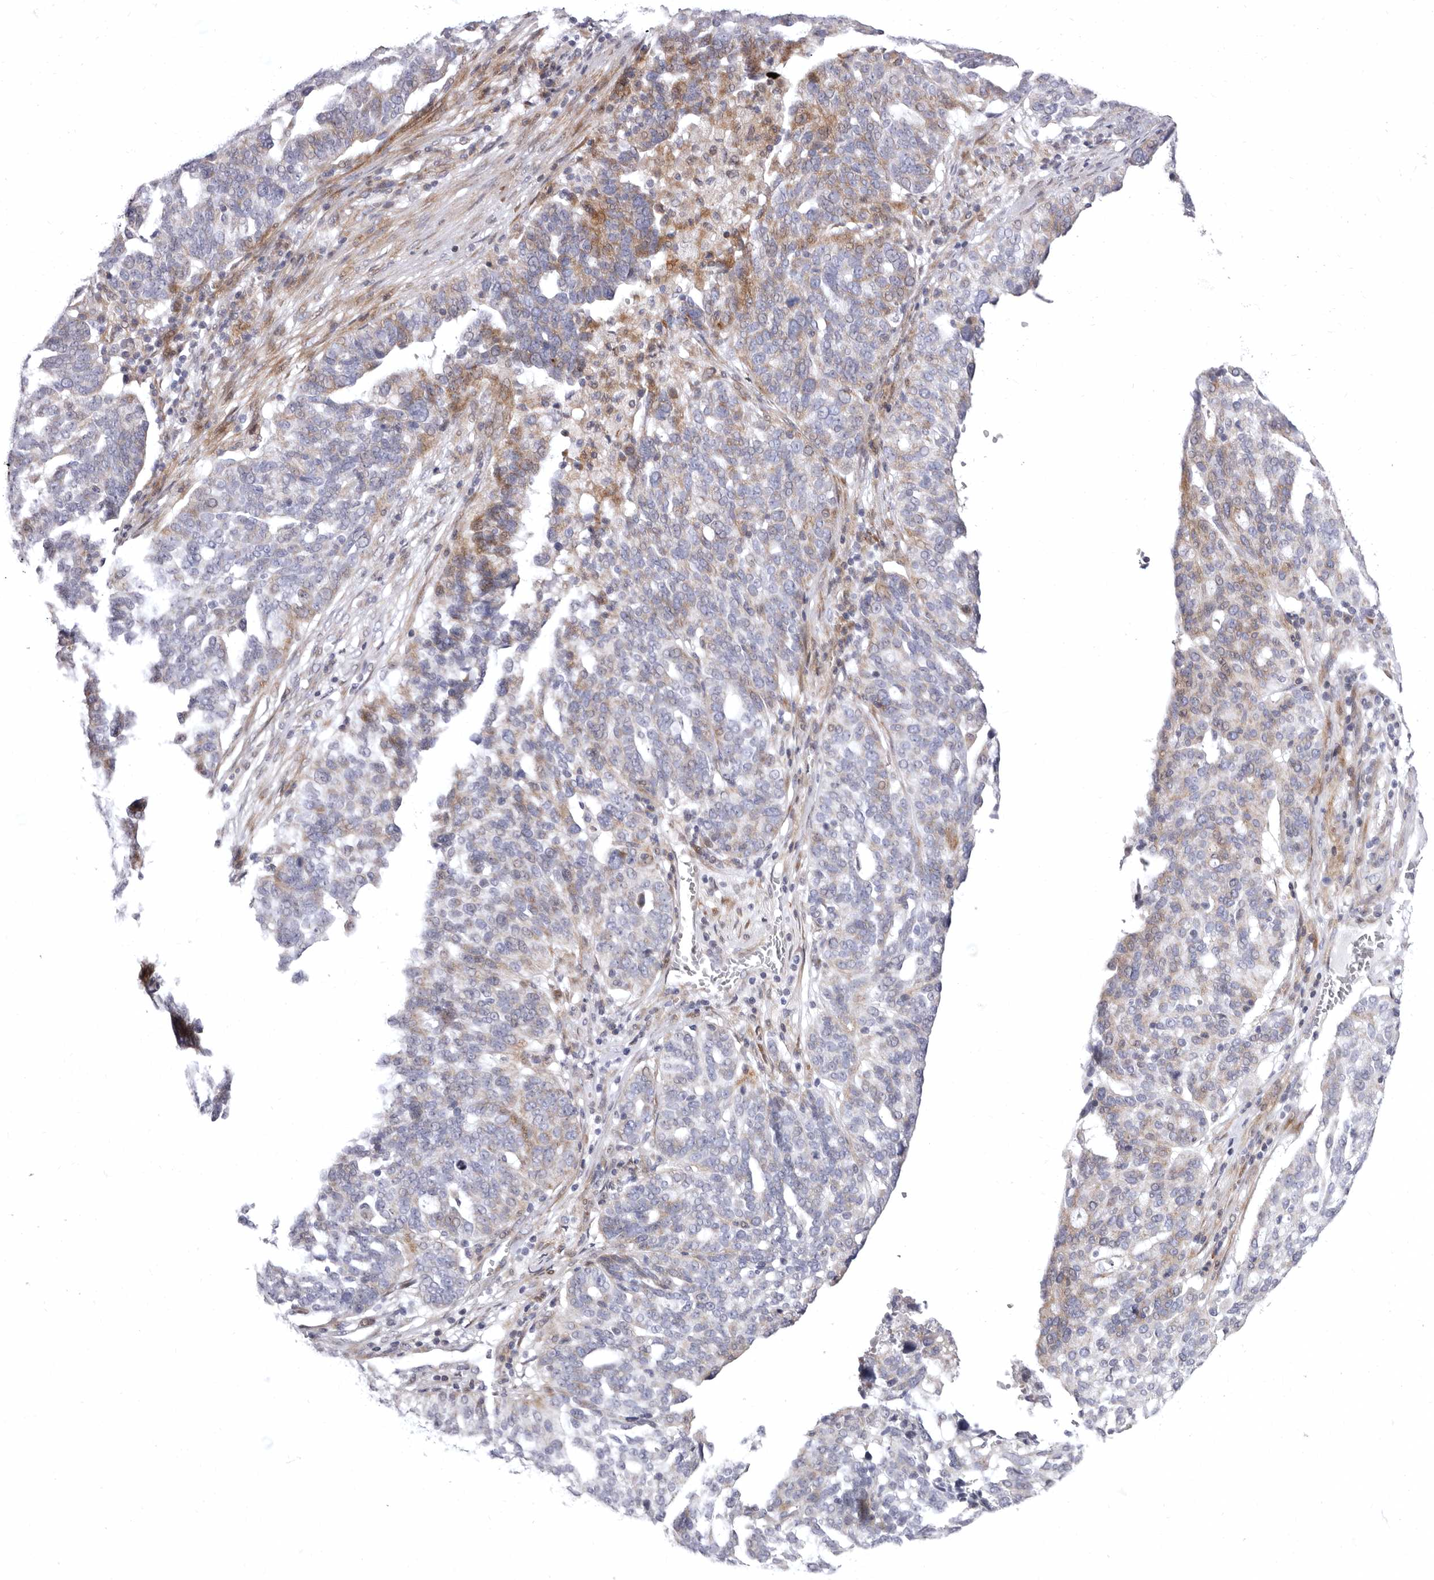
{"staining": {"intensity": "moderate", "quantity": "<25%", "location": "cytoplasmic/membranous"}, "tissue": "ovarian cancer", "cell_type": "Tumor cells", "image_type": "cancer", "snomed": [{"axis": "morphology", "description": "Cystadenocarcinoma, serous, NOS"}, {"axis": "topography", "description": "Ovary"}], "caption": "This is an image of IHC staining of ovarian serous cystadenocarcinoma, which shows moderate staining in the cytoplasmic/membranous of tumor cells.", "gene": "AIDA", "patient": {"sex": "female", "age": 59}}